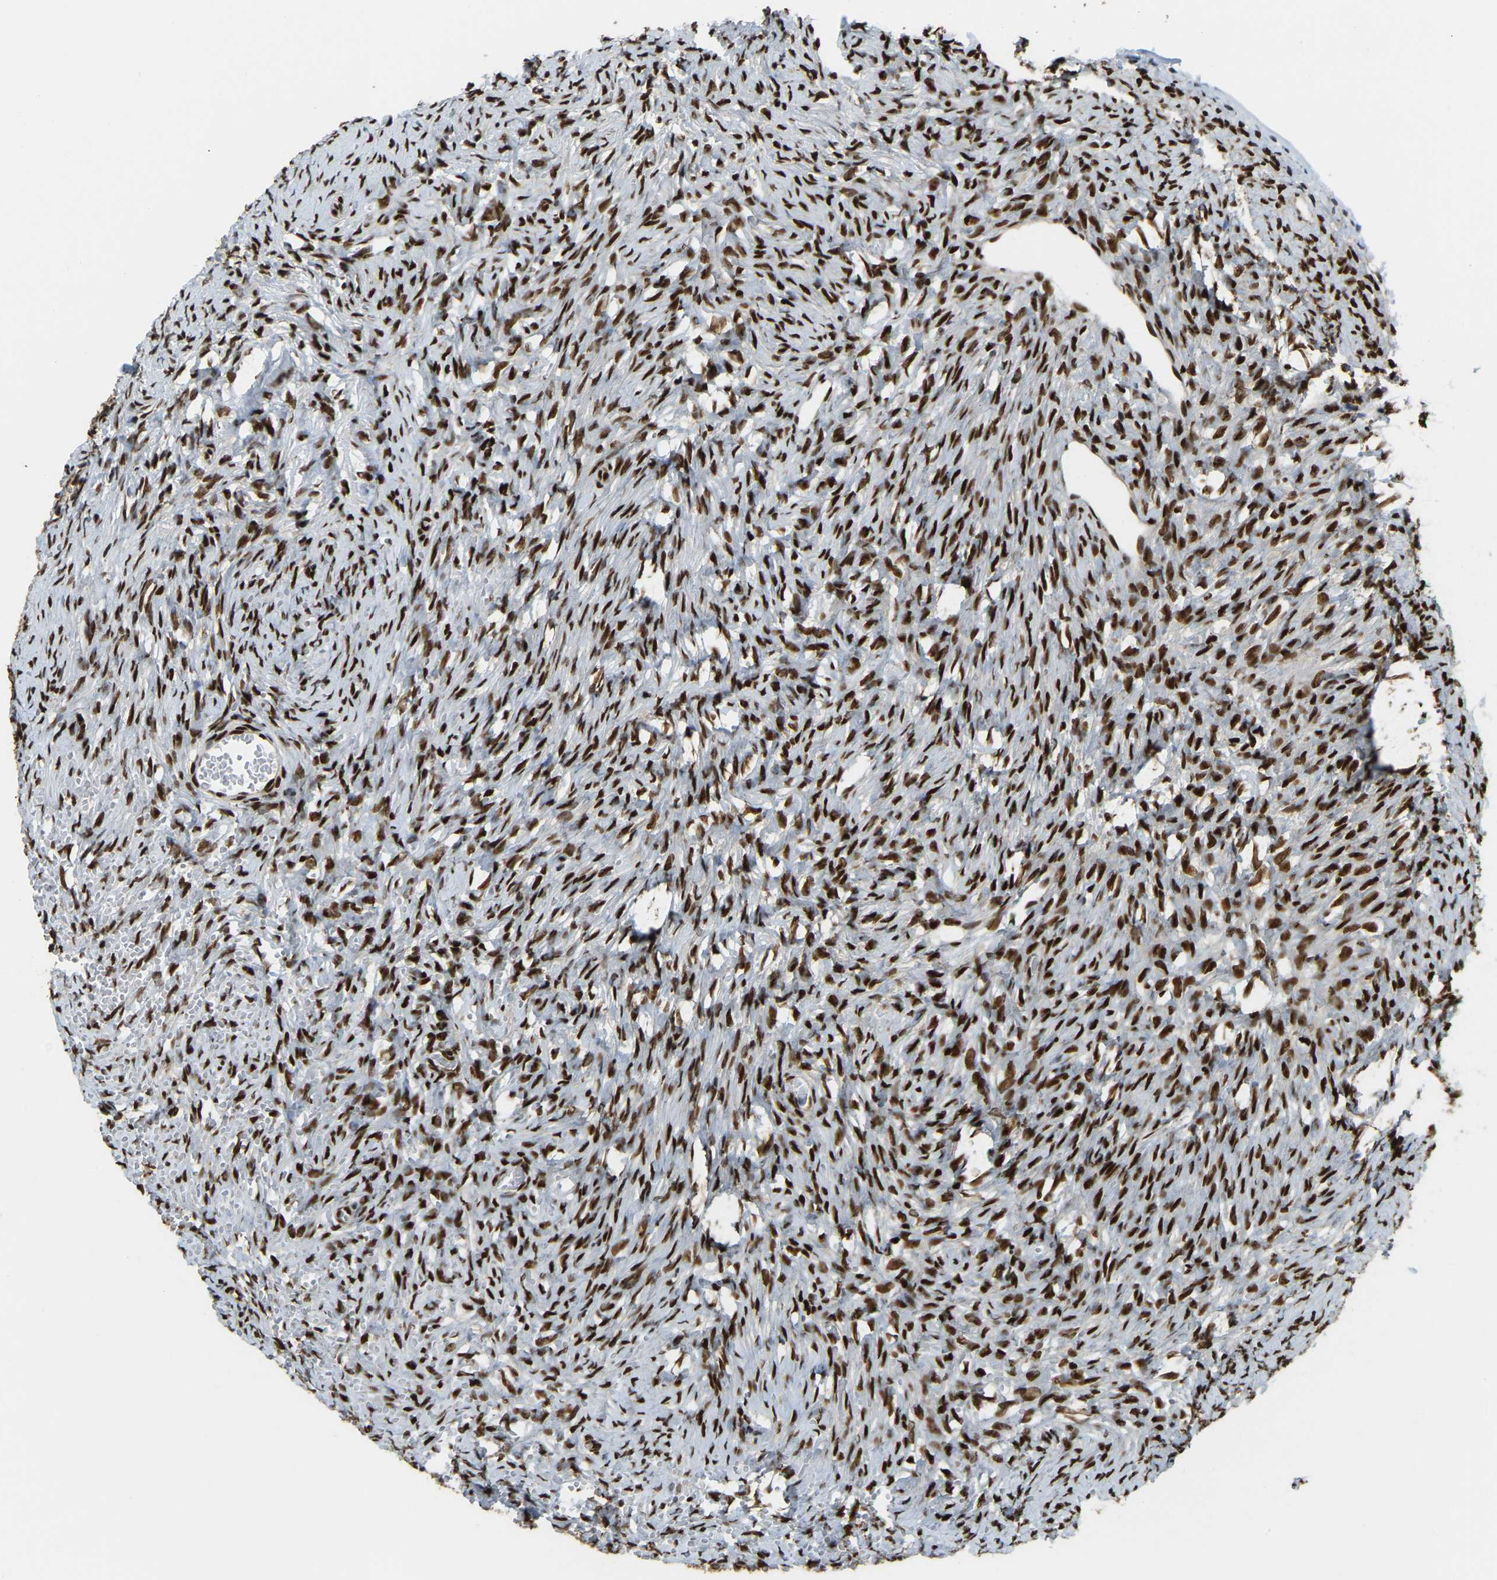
{"staining": {"intensity": "strong", "quantity": ">75%", "location": "nuclear"}, "tissue": "ovary", "cell_type": "Ovarian stroma cells", "image_type": "normal", "snomed": [{"axis": "morphology", "description": "Normal tissue, NOS"}, {"axis": "topography", "description": "Ovary"}], "caption": "Immunohistochemical staining of unremarkable human ovary exhibits high levels of strong nuclear staining in about >75% of ovarian stroma cells. The protein is shown in brown color, while the nuclei are stained blue.", "gene": "NUMA1", "patient": {"sex": "female", "age": 27}}